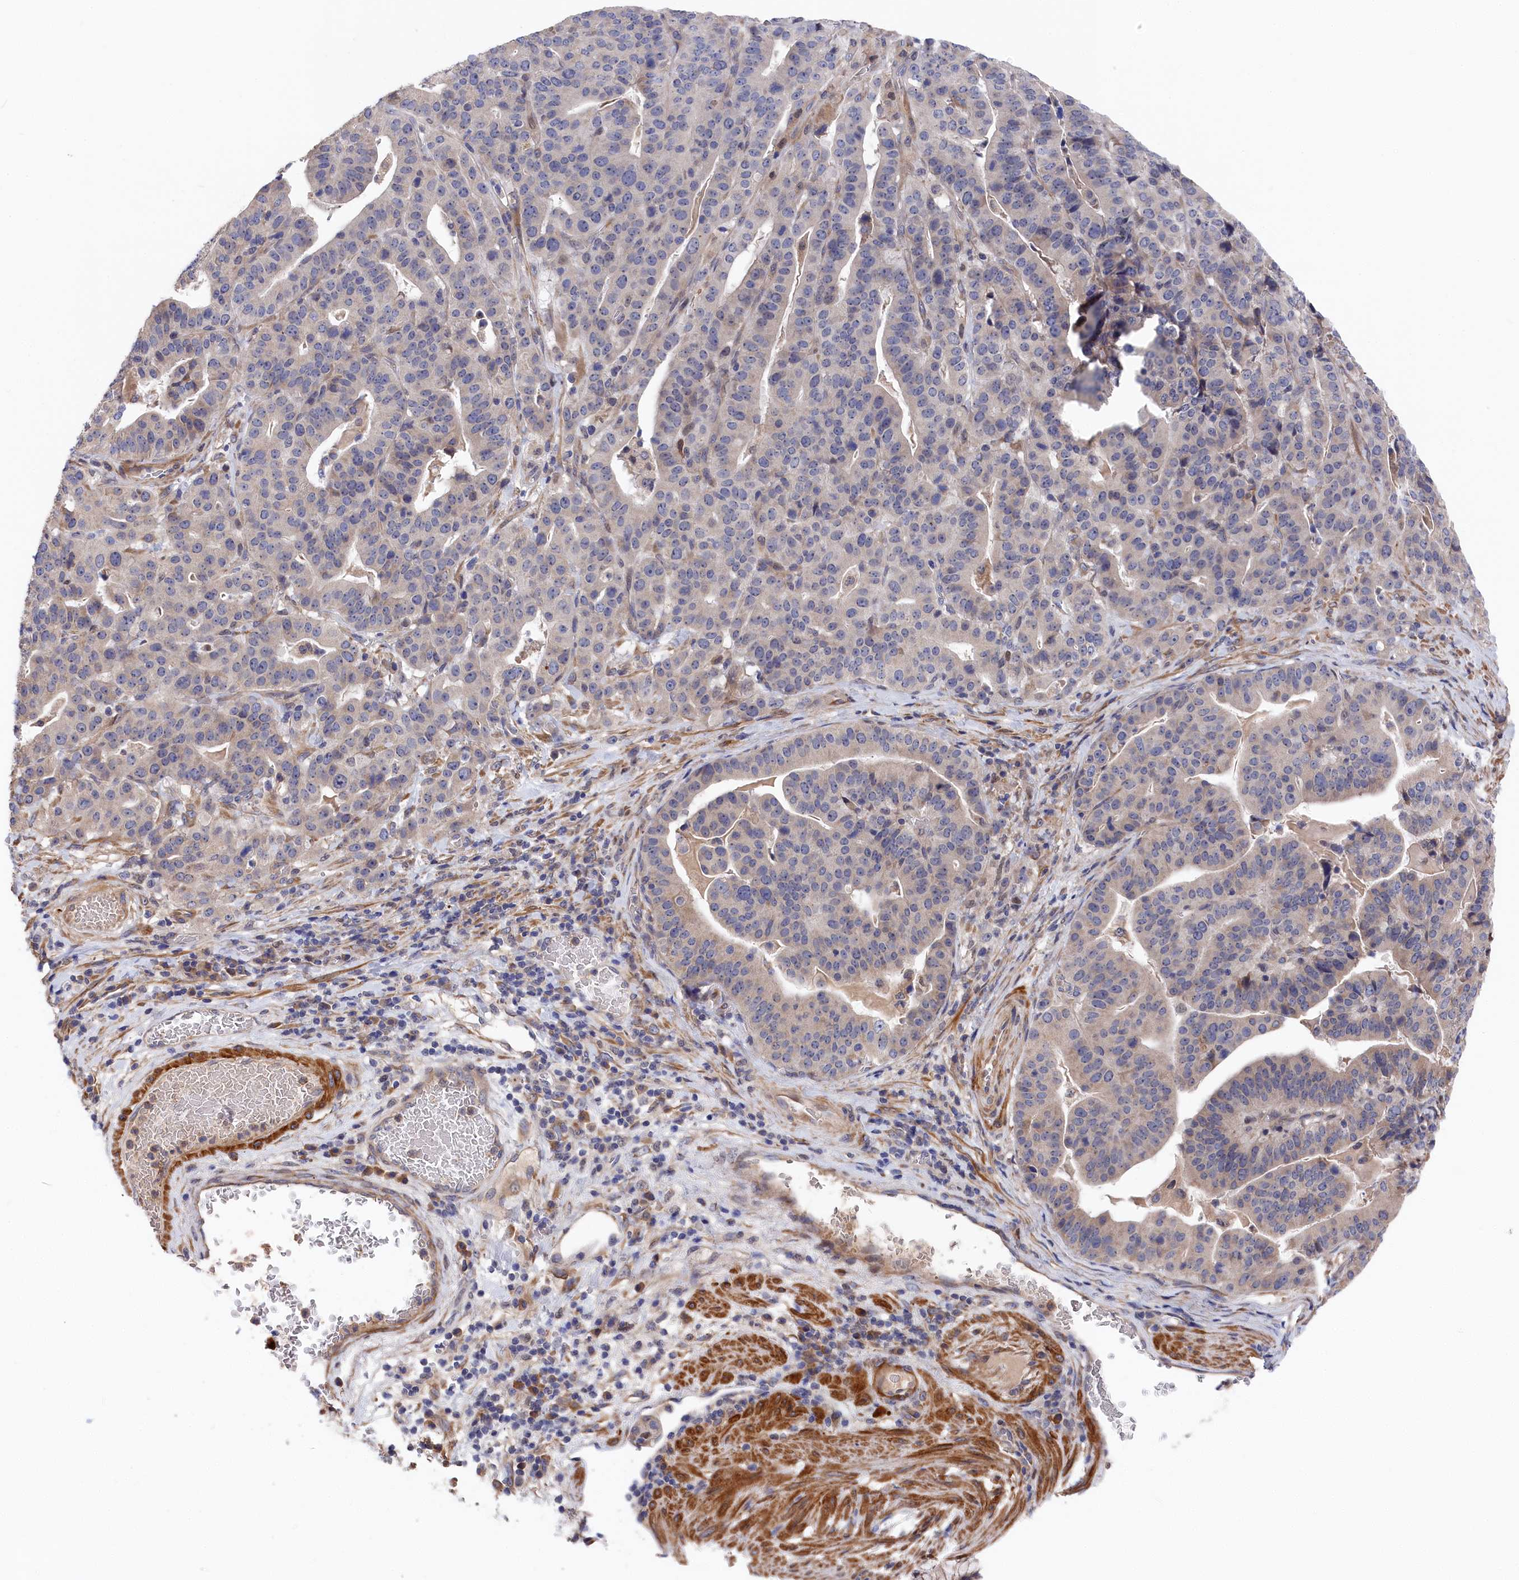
{"staining": {"intensity": "negative", "quantity": "none", "location": "none"}, "tissue": "stomach cancer", "cell_type": "Tumor cells", "image_type": "cancer", "snomed": [{"axis": "morphology", "description": "Adenocarcinoma, NOS"}, {"axis": "topography", "description": "Stomach"}], "caption": "Micrograph shows no protein staining in tumor cells of stomach cancer tissue.", "gene": "CYB5D2", "patient": {"sex": "male", "age": 48}}